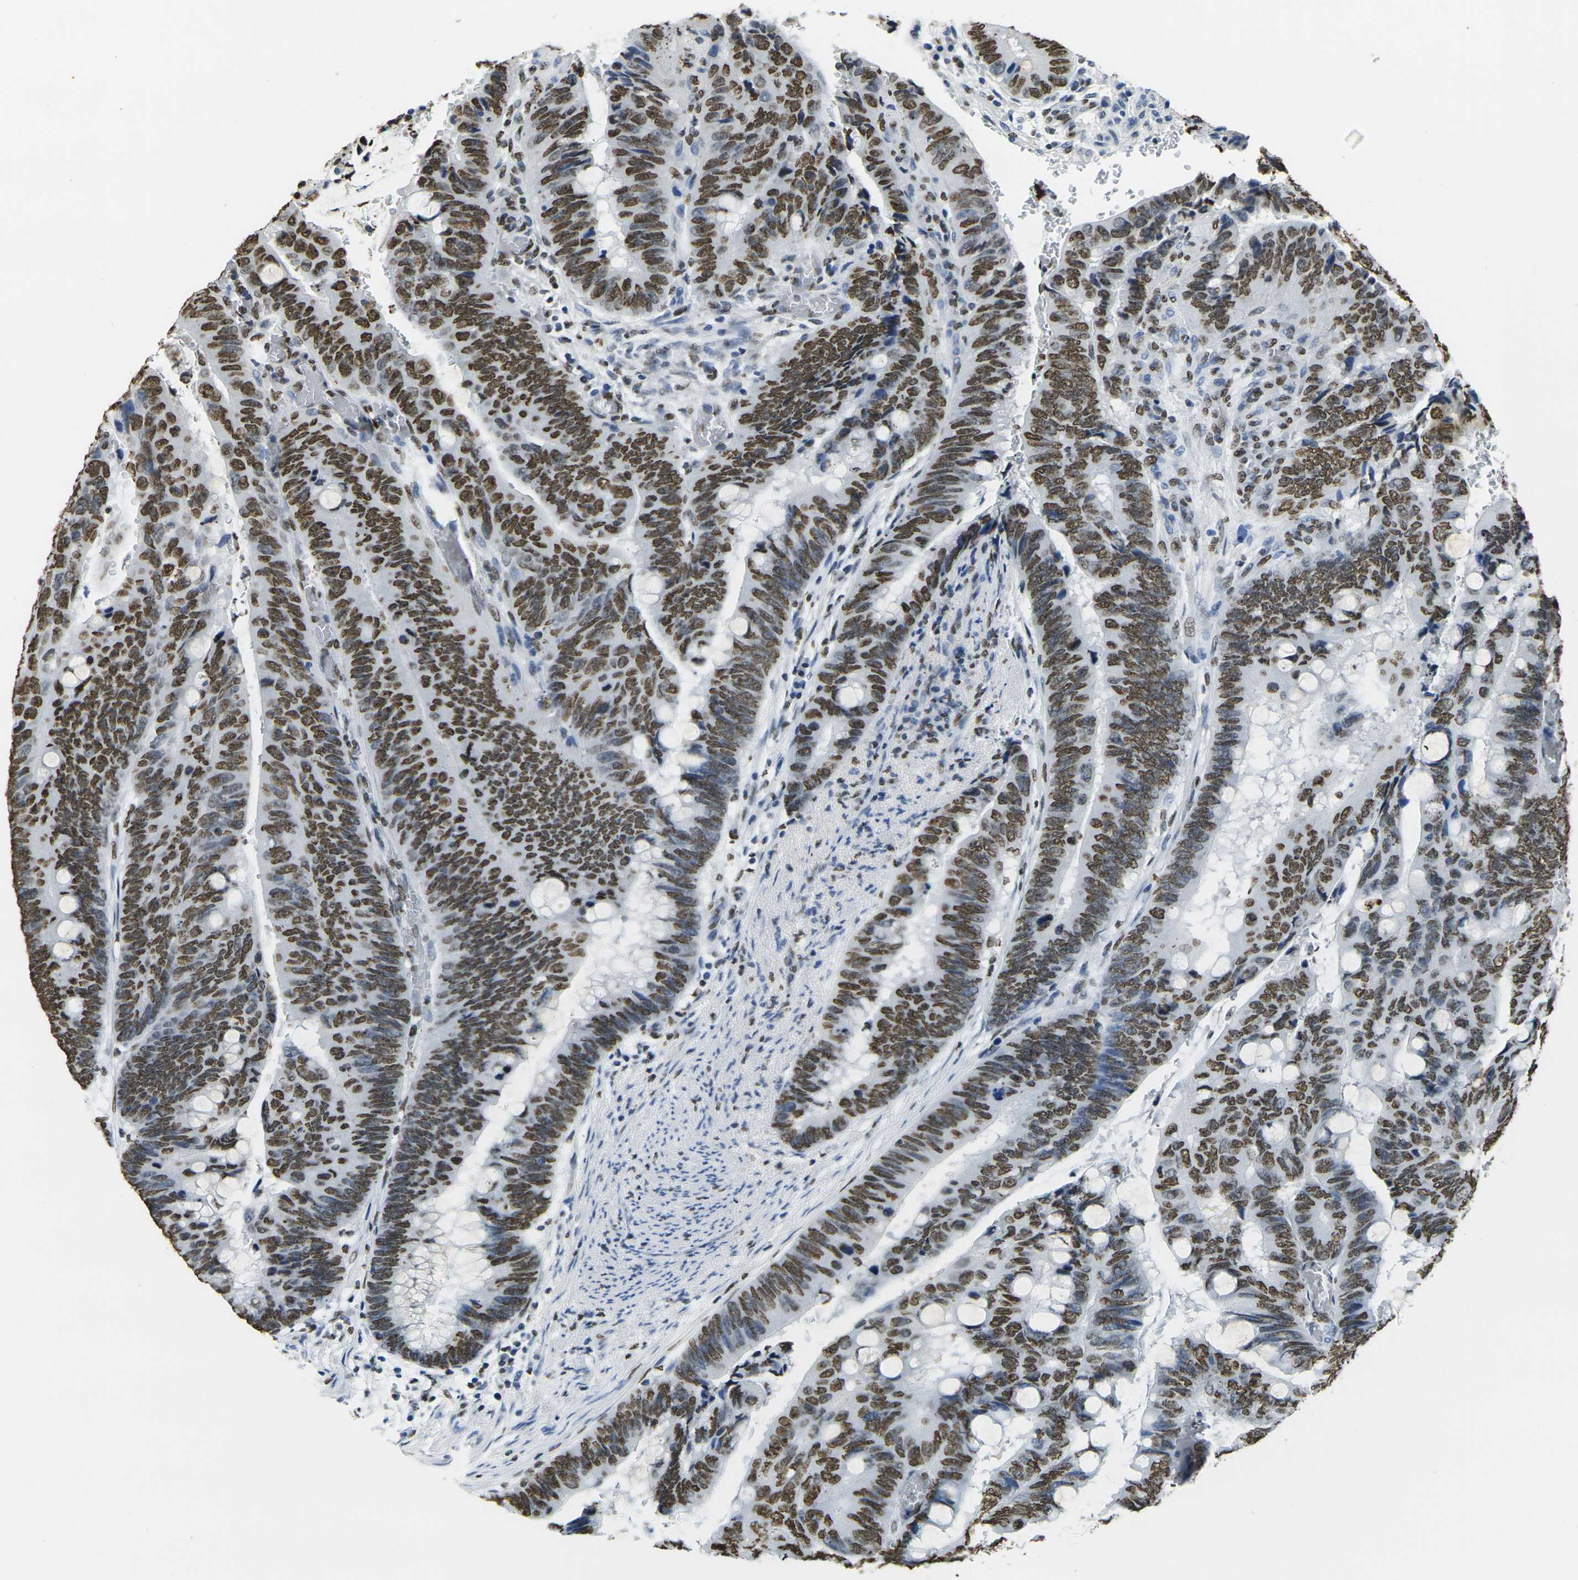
{"staining": {"intensity": "strong", "quantity": ">75%", "location": "nuclear"}, "tissue": "colorectal cancer", "cell_type": "Tumor cells", "image_type": "cancer", "snomed": [{"axis": "morphology", "description": "Normal tissue, NOS"}, {"axis": "morphology", "description": "Adenocarcinoma, NOS"}, {"axis": "topography", "description": "Rectum"}, {"axis": "topography", "description": "Peripheral nerve tissue"}], "caption": "High-magnification brightfield microscopy of colorectal cancer (adenocarcinoma) stained with DAB (3,3'-diaminobenzidine) (brown) and counterstained with hematoxylin (blue). tumor cells exhibit strong nuclear positivity is identified in about>75% of cells.", "gene": "DRAXIN", "patient": {"sex": "male", "age": 92}}